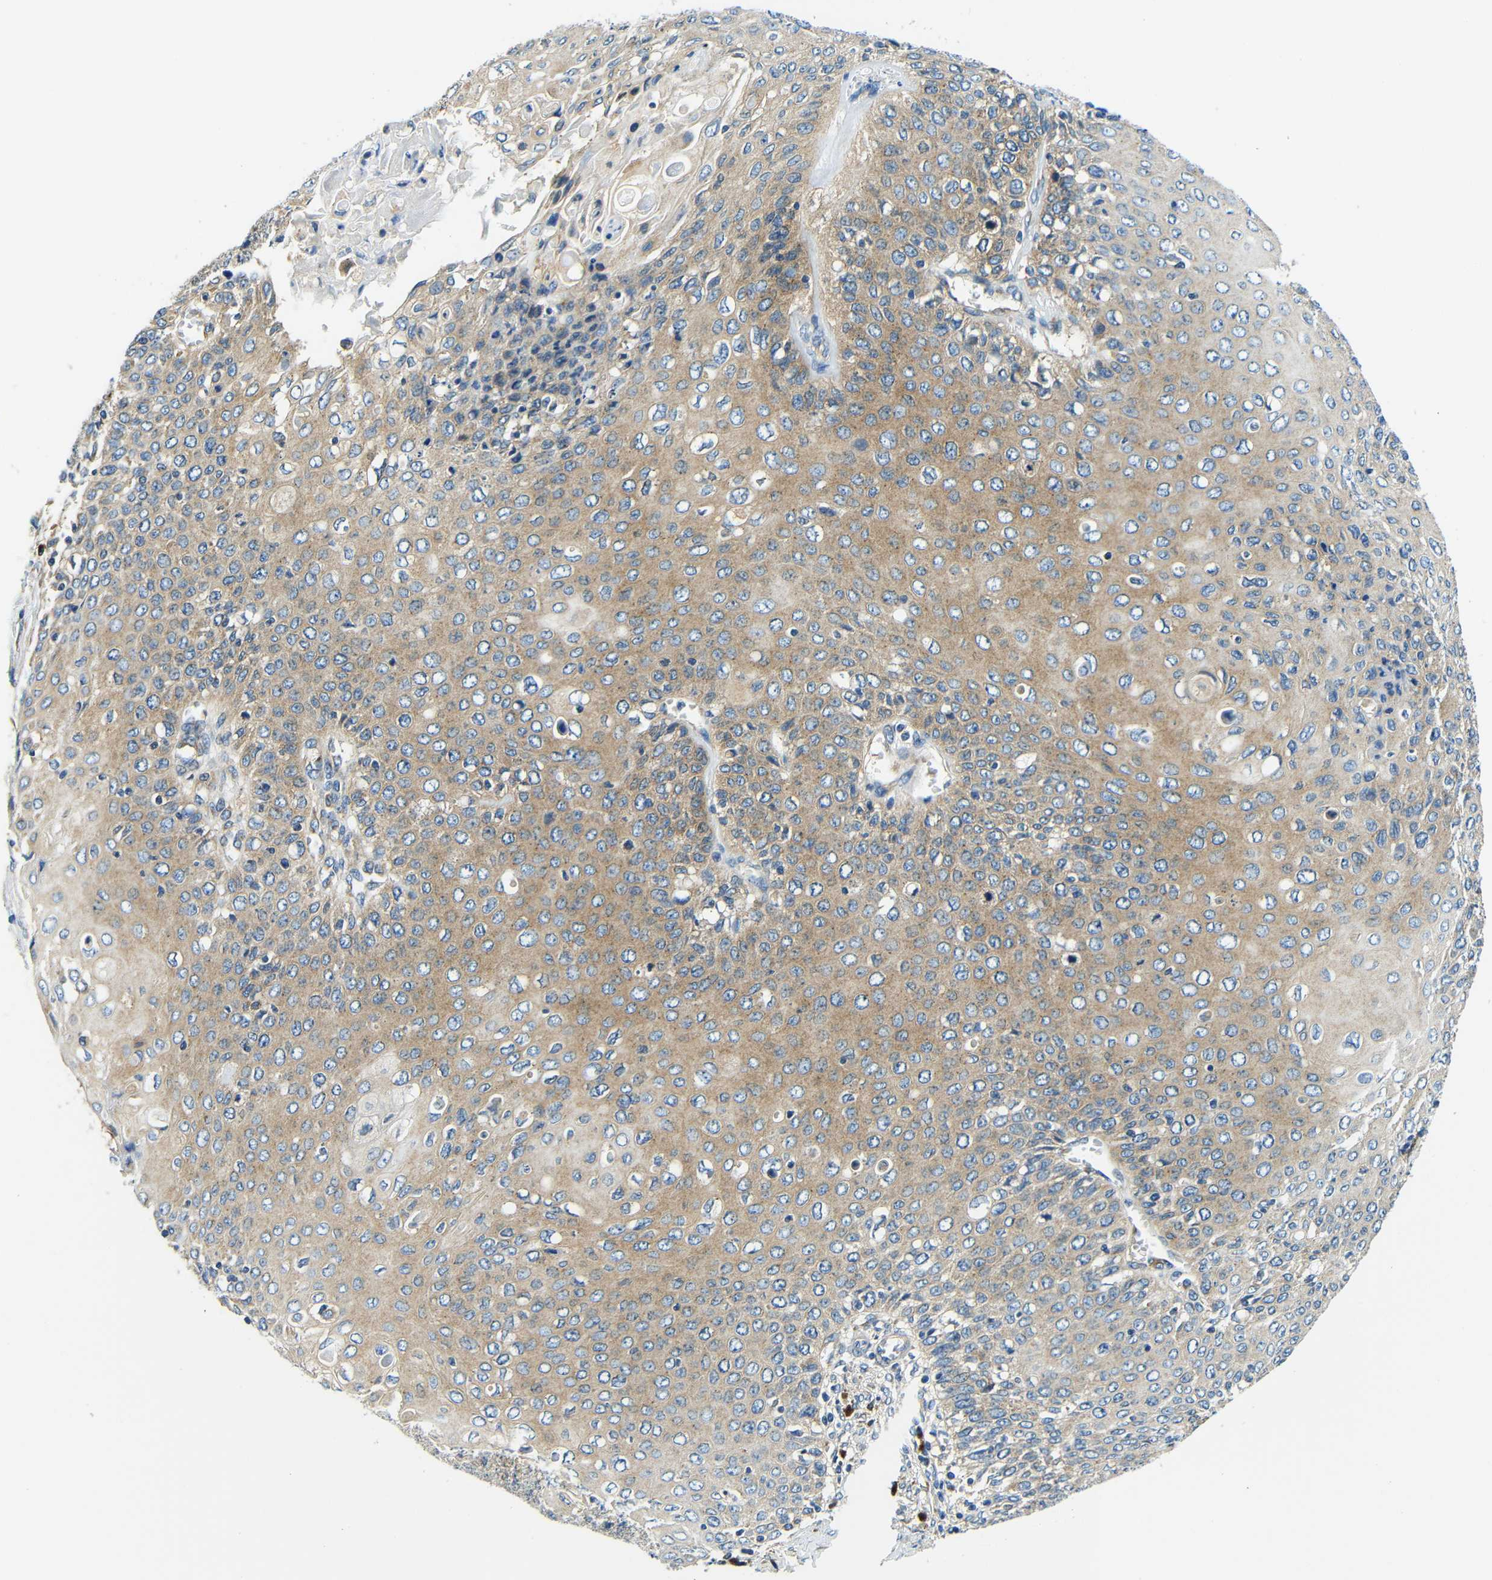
{"staining": {"intensity": "moderate", "quantity": ">75%", "location": "cytoplasmic/membranous"}, "tissue": "cervical cancer", "cell_type": "Tumor cells", "image_type": "cancer", "snomed": [{"axis": "morphology", "description": "Squamous cell carcinoma, NOS"}, {"axis": "topography", "description": "Cervix"}], "caption": "A micrograph showing moderate cytoplasmic/membranous positivity in about >75% of tumor cells in cervical cancer, as visualized by brown immunohistochemical staining.", "gene": "USO1", "patient": {"sex": "female", "age": 39}}